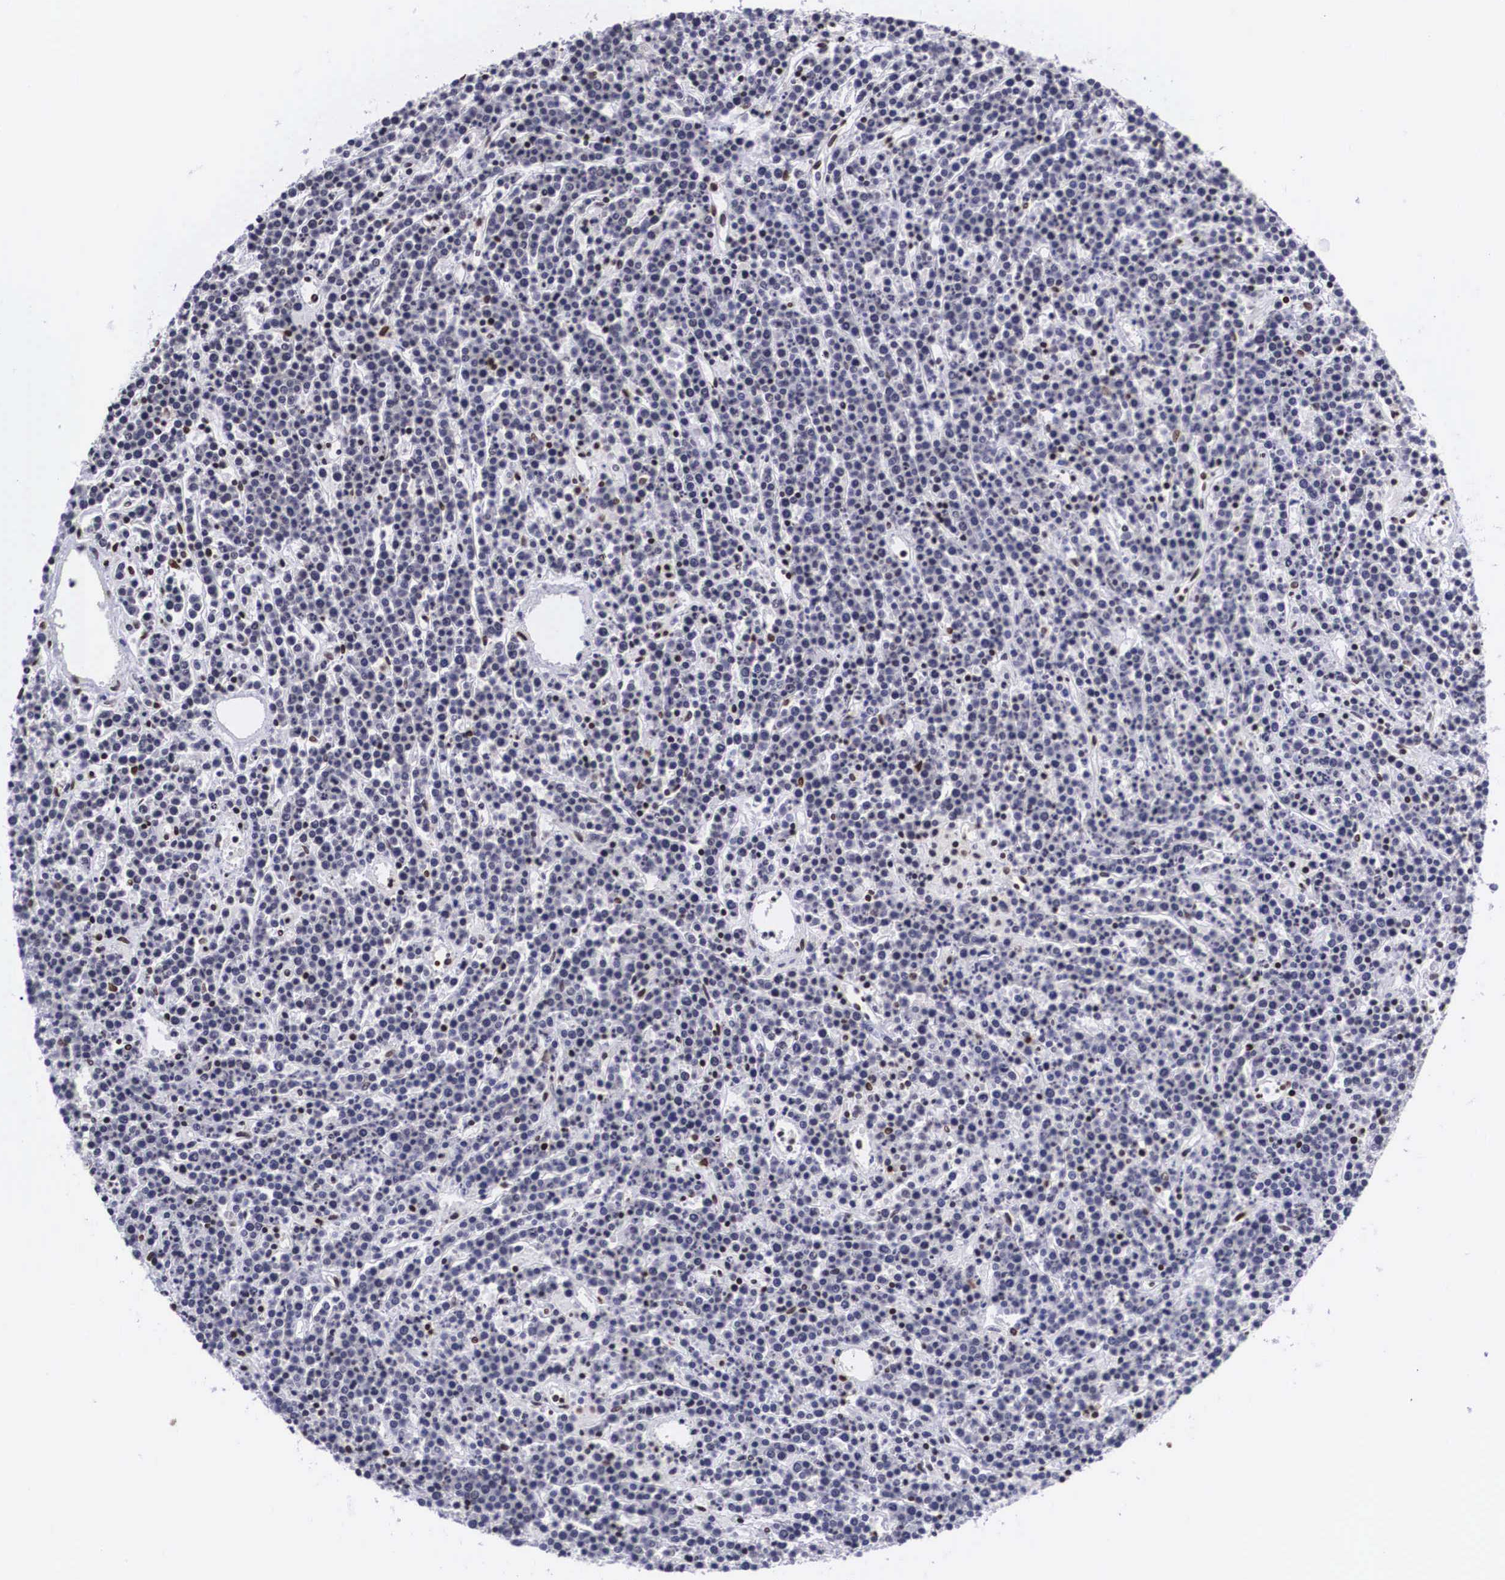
{"staining": {"intensity": "moderate", "quantity": "25%-75%", "location": "nuclear"}, "tissue": "lymphoma", "cell_type": "Tumor cells", "image_type": "cancer", "snomed": [{"axis": "morphology", "description": "Malignant lymphoma, non-Hodgkin's type, High grade"}, {"axis": "topography", "description": "Ovary"}], "caption": "High-magnification brightfield microscopy of lymphoma stained with DAB (brown) and counterstained with hematoxylin (blue). tumor cells exhibit moderate nuclear expression is present in about25%-75% of cells.", "gene": "MECP2", "patient": {"sex": "female", "age": 56}}